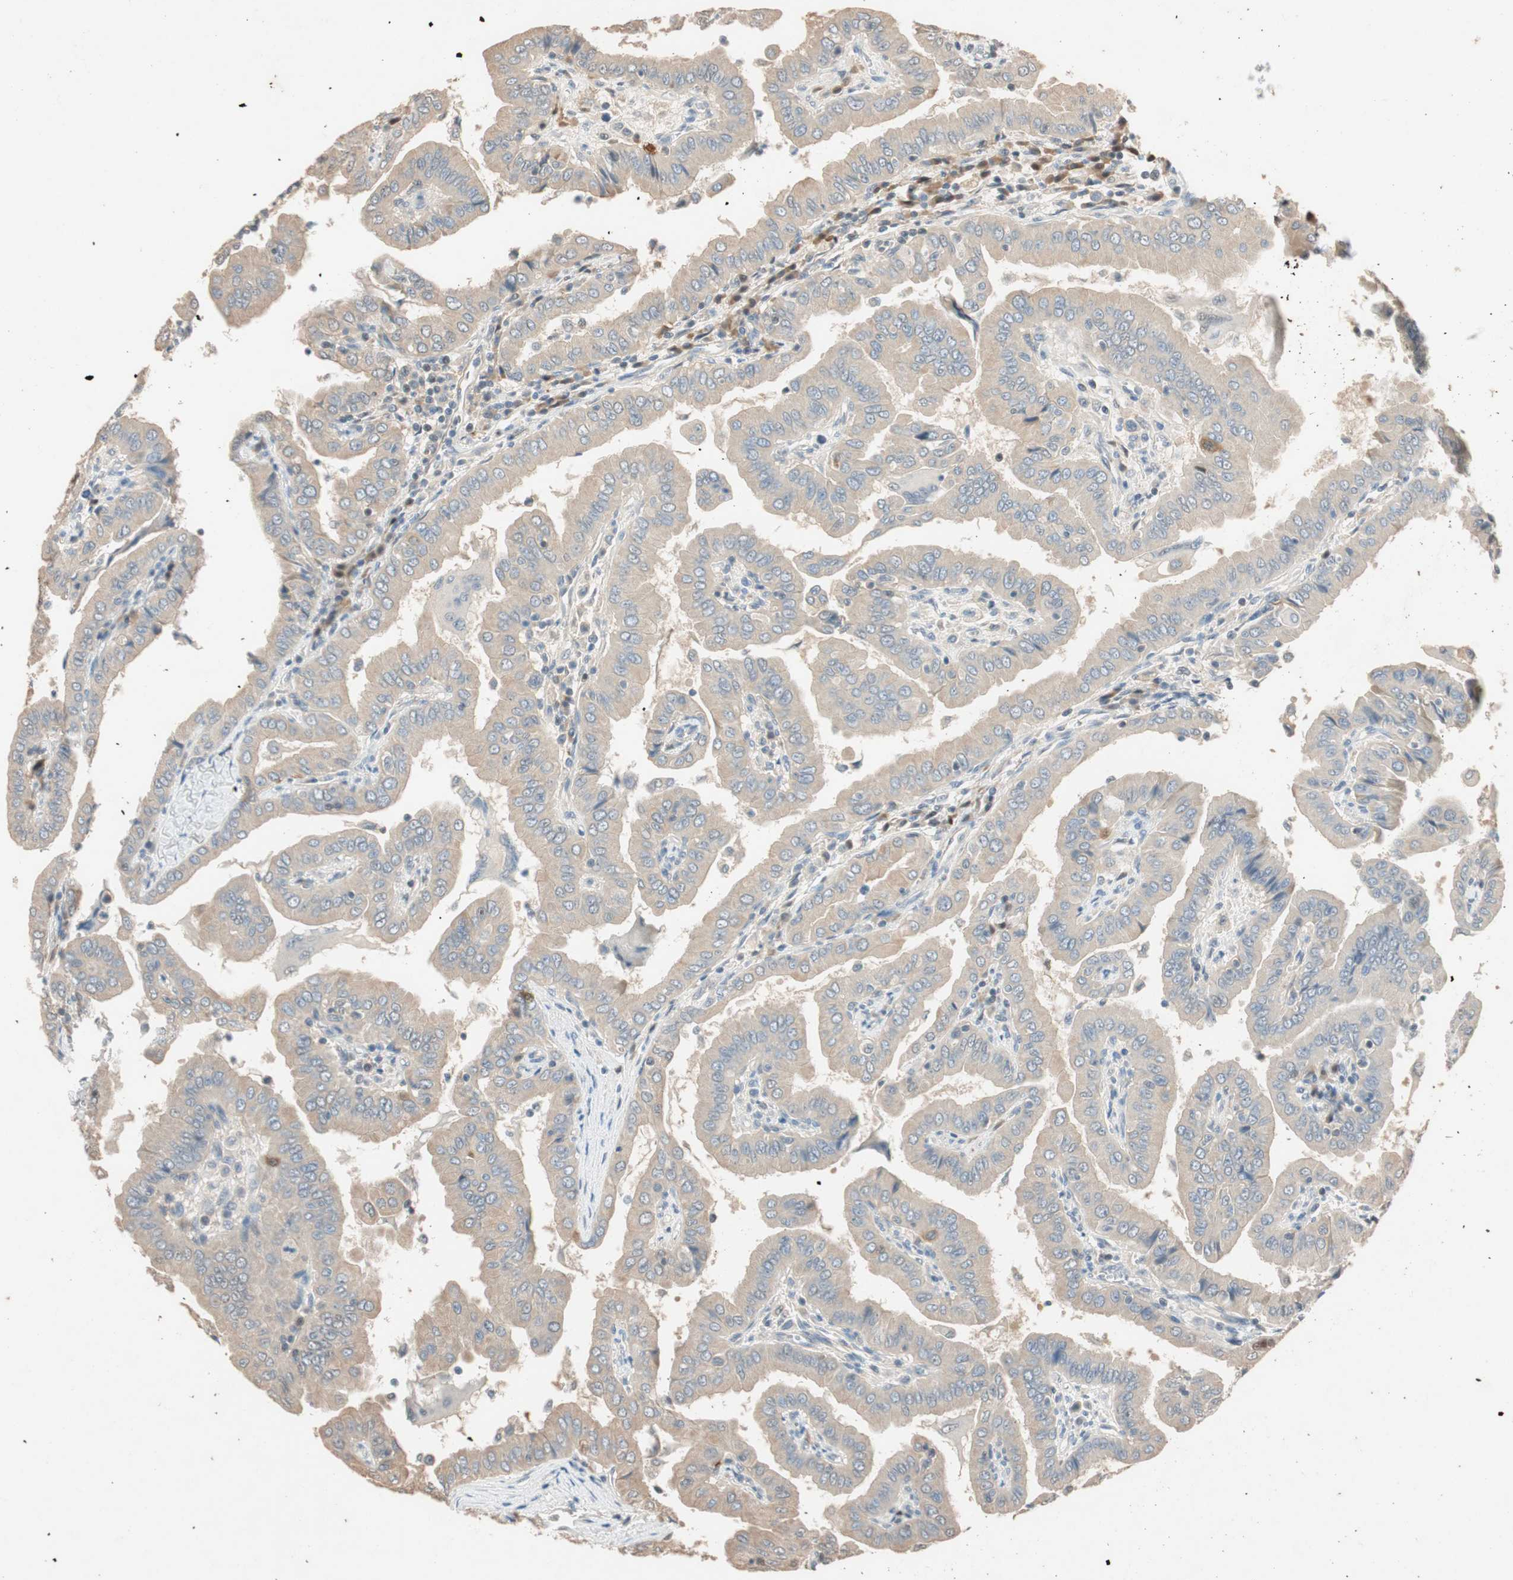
{"staining": {"intensity": "moderate", "quantity": "<25%", "location": "cytoplasmic/membranous,nuclear"}, "tissue": "thyroid cancer", "cell_type": "Tumor cells", "image_type": "cancer", "snomed": [{"axis": "morphology", "description": "Papillary adenocarcinoma, NOS"}, {"axis": "topography", "description": "Thyroid gland"}], "caption": "There is low levels of moderate cytoplasmic/membranous and nuclear staining in tumor cells of thyroid cancer (papillary adenocarcinoma), as demonstrated by immunohistochemical staining (brown color).", "gene": "SERPINB5", "patient": {"sex": "male", "age": 33}}